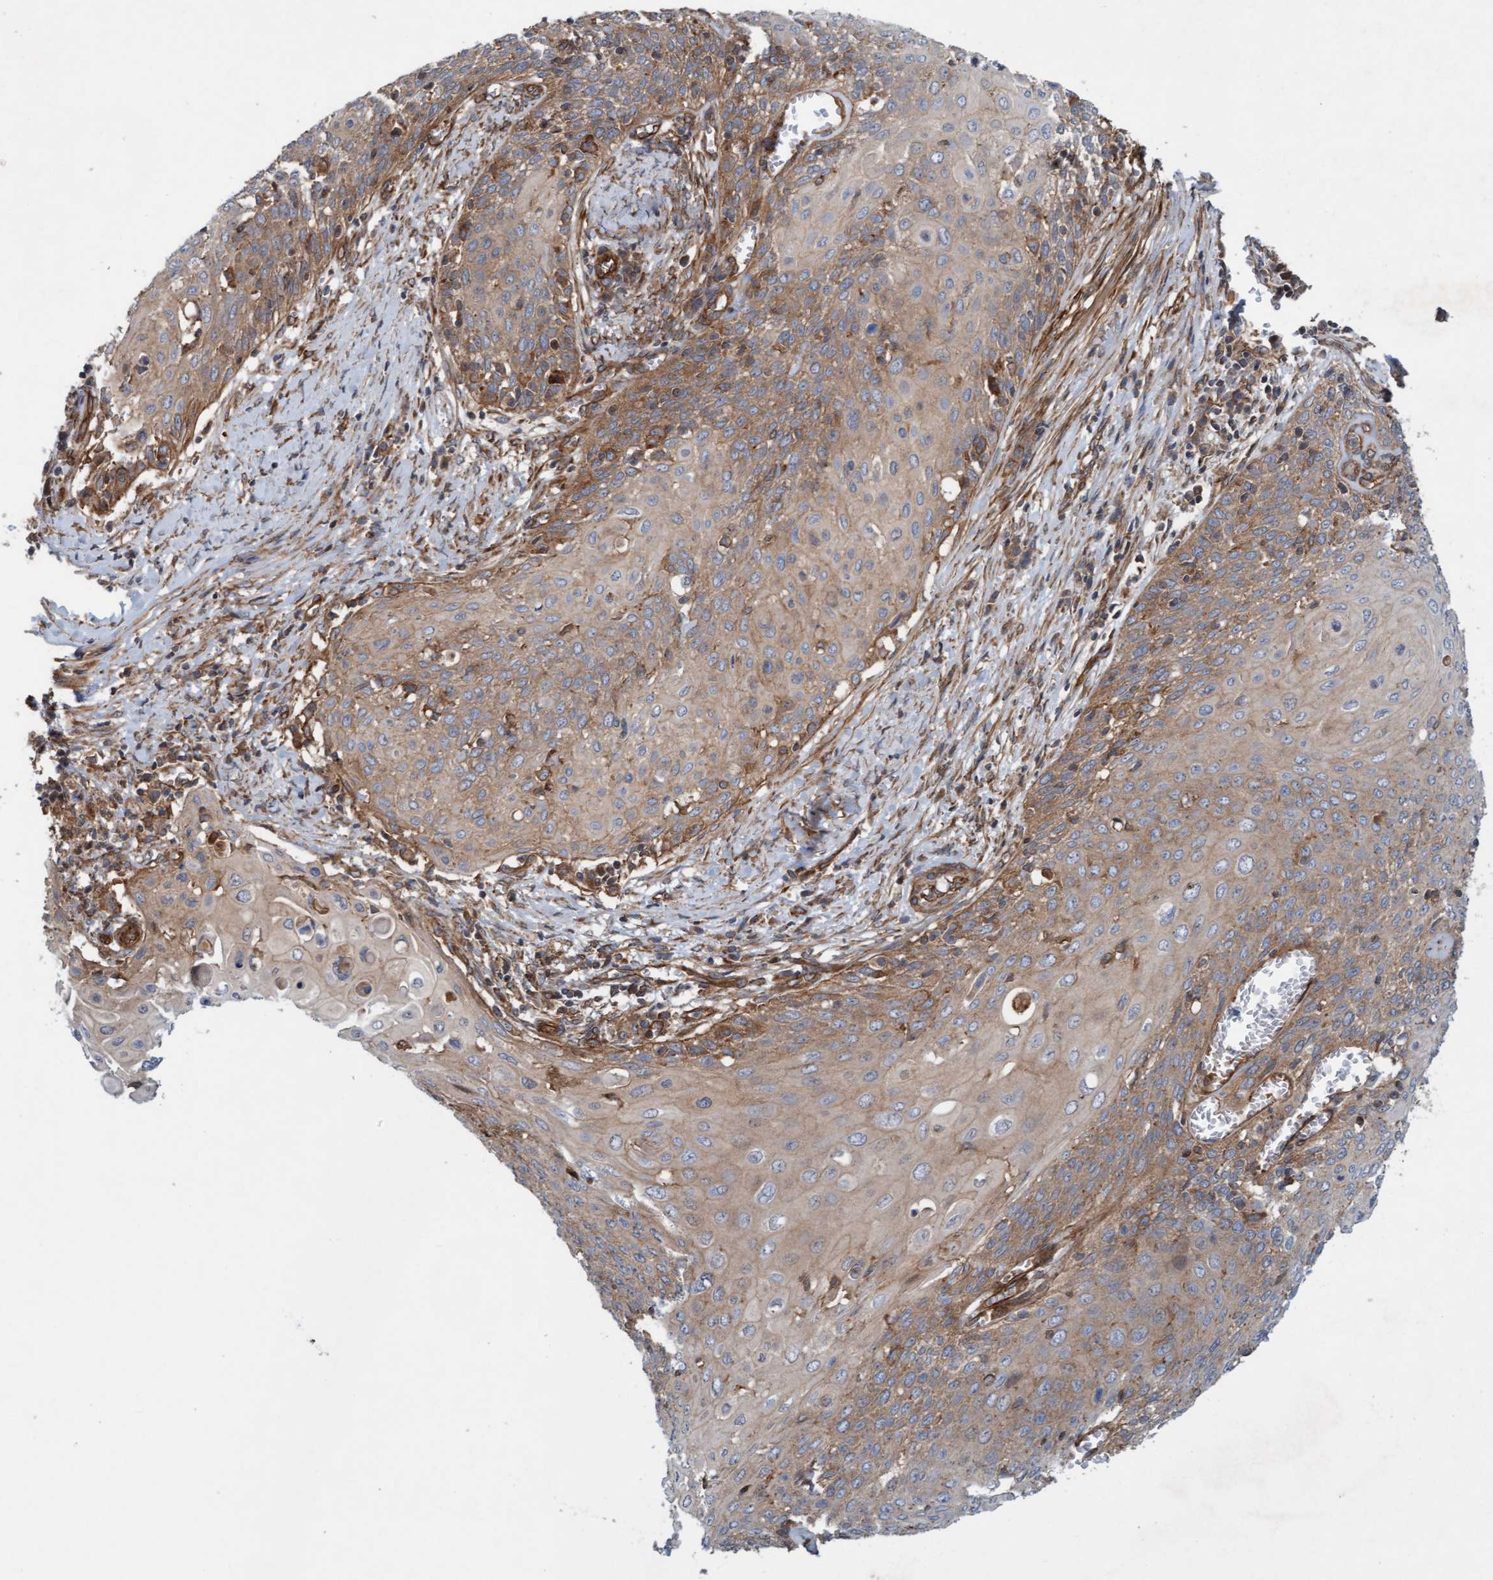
{"staining": {"intensity": "moderate", "quantity": ">75%", "location": "cytoplasmic/membranous"}, "tissue": "cervical cancer", "cell_type": "Tumor cells", "image_type": "cancer", "snomed": [{"axis": "morphology", "description": "Squamous cell carcinoma, NOS"}, {"axis": "topography", "description": "Cervix"}], "caption": "An immunohistochemistry micrograph of neoplastic tissue is shown. Protein staining in brown labels moderate cytoplasmic/membranous positivity in cervical squamous cell carcinoma within tumor cells.", "gene": "ERAL1", "patient": {"sex": "female", "age": 39}}